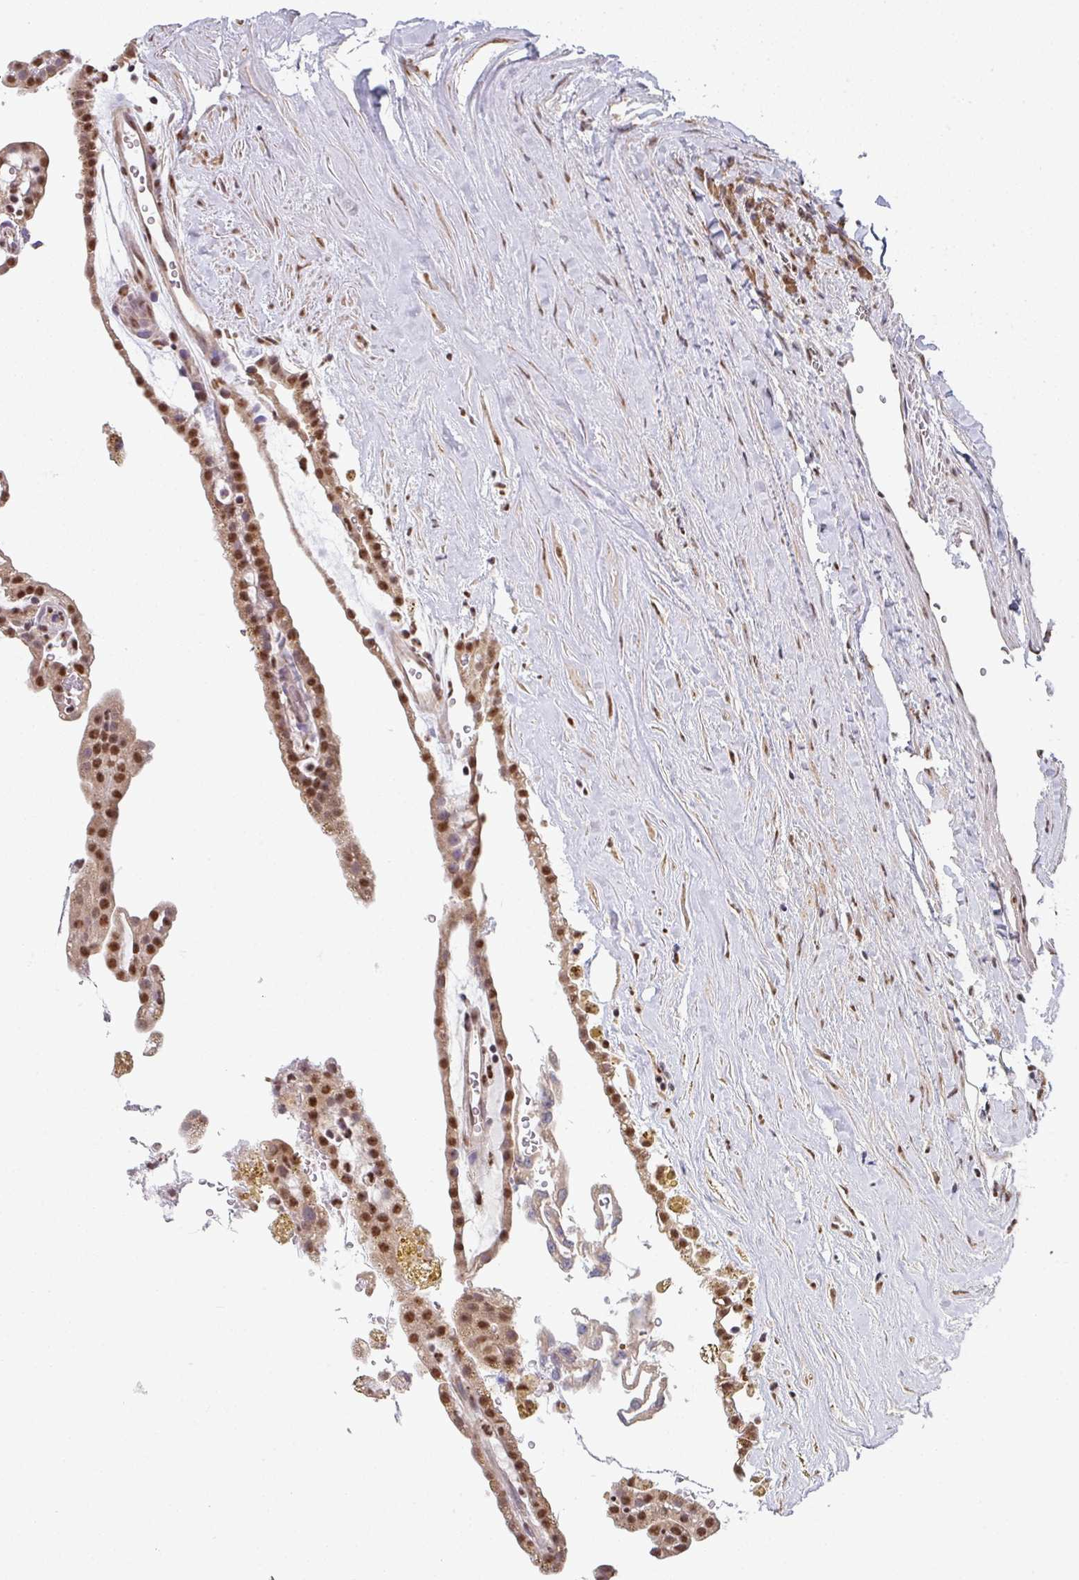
{"staining": {"intensity": "strong", "quantity": ">75%", "location": "nuclear"}, "tissue": "renal cancer", "cell_type": "Tumor cells", "image_type": "cancer", "snomed": [{"axis": "morphology", "description": "Adenocarcinoma, NOS"}, {"axis": "topography", "description": "Kidney"}], "caption": "A photomicrograph of renal cancer (adenocarcinoma) stained for a protein displays strong nuclear brown staining in tumor cells.", "gene": "TMED5", "patient": {"sex": "male", "age": 63}}